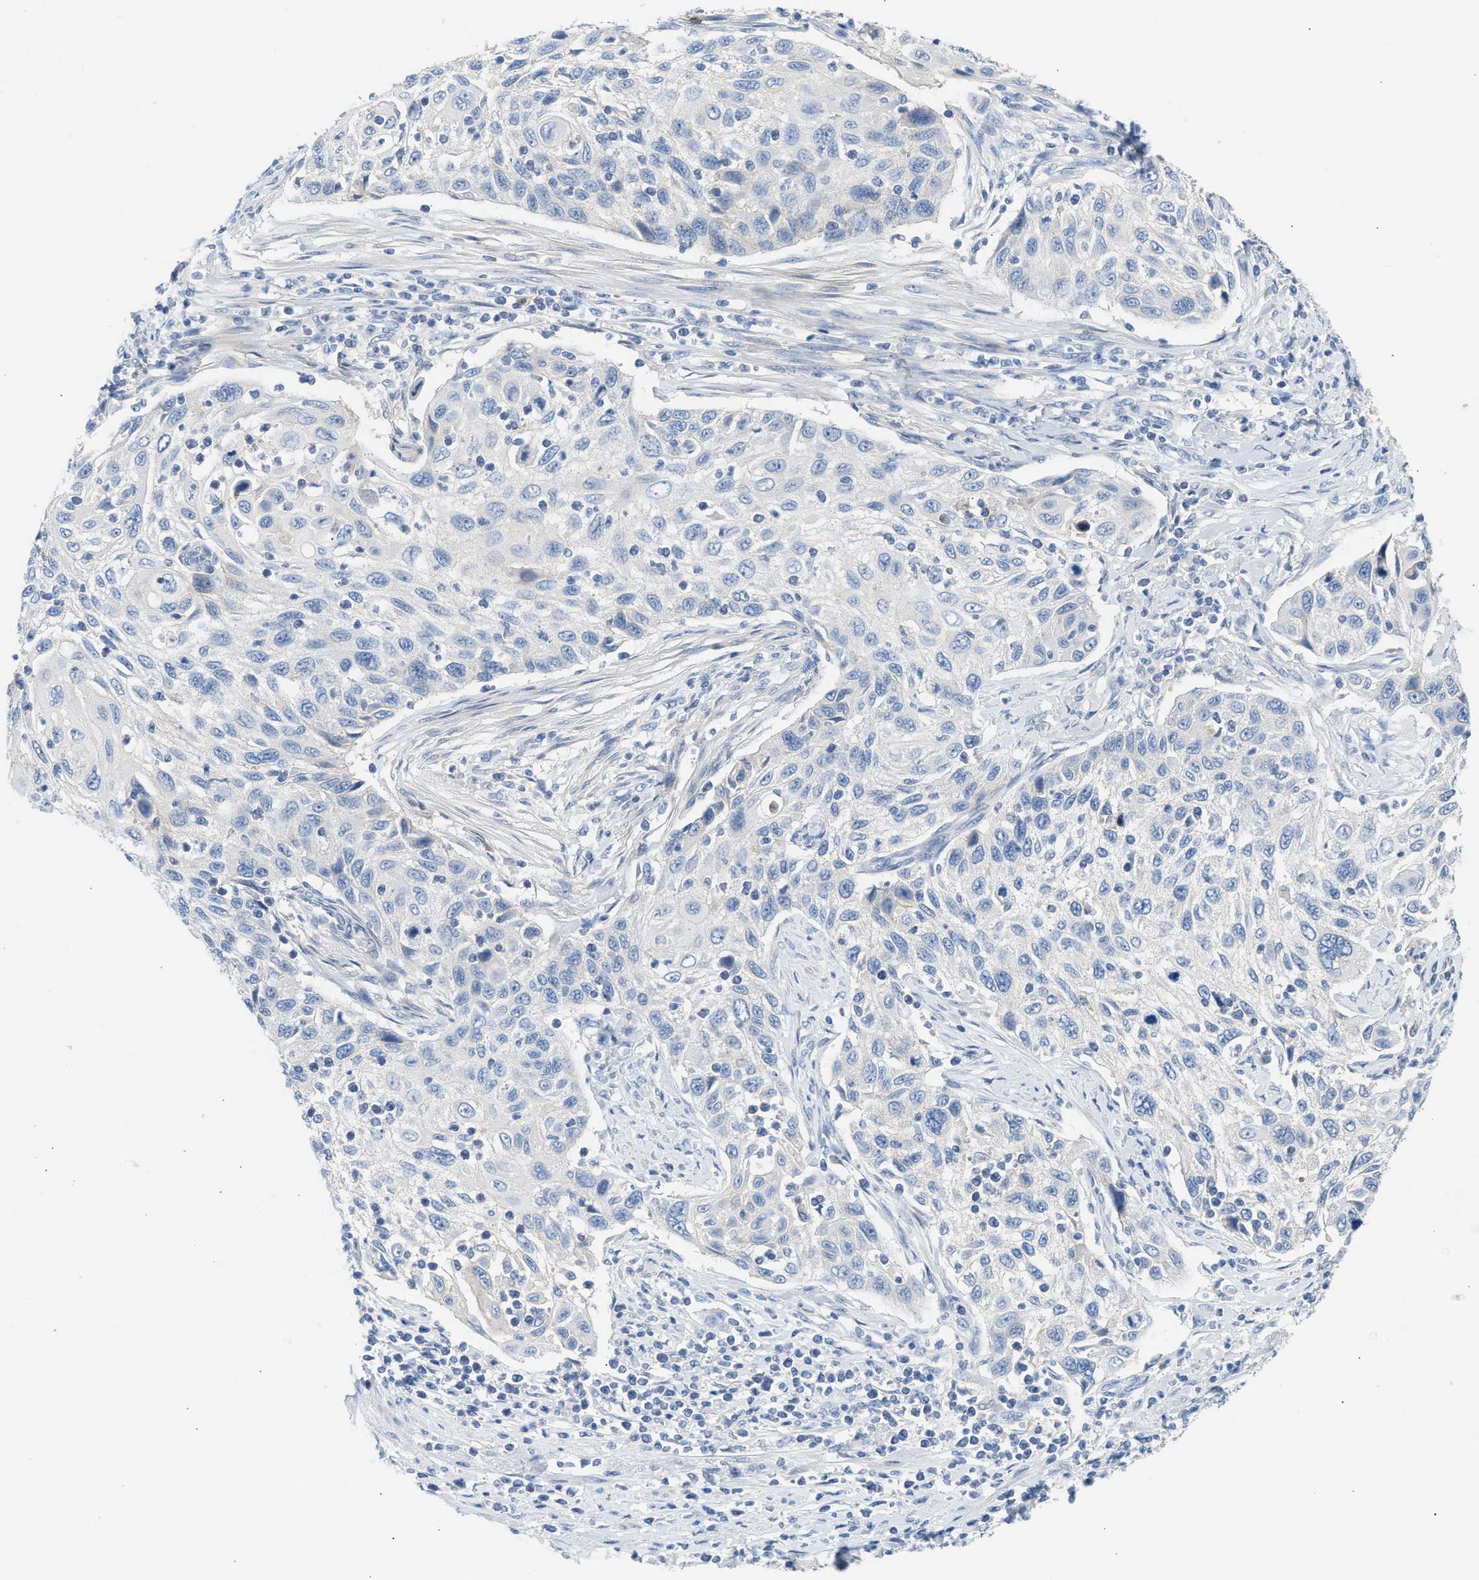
{"staining": {"intensity": "negative", "quantity": "none", "location": "none"}, "tissue": "cervical cancer", "cell_type": "Tumor cells", "image_type": "cancer", "snomed": [{"axis": "morphology", "description": "Squamous cell carcinoma, NOS"}, {"axis": "topography", "description": "Cervix"}], "caption": "Protein analysis of cervical cancer shows no significant expression in tumor cells.", "gene": "ERBB2", "patient": {"sex": "female", "age": 70}}